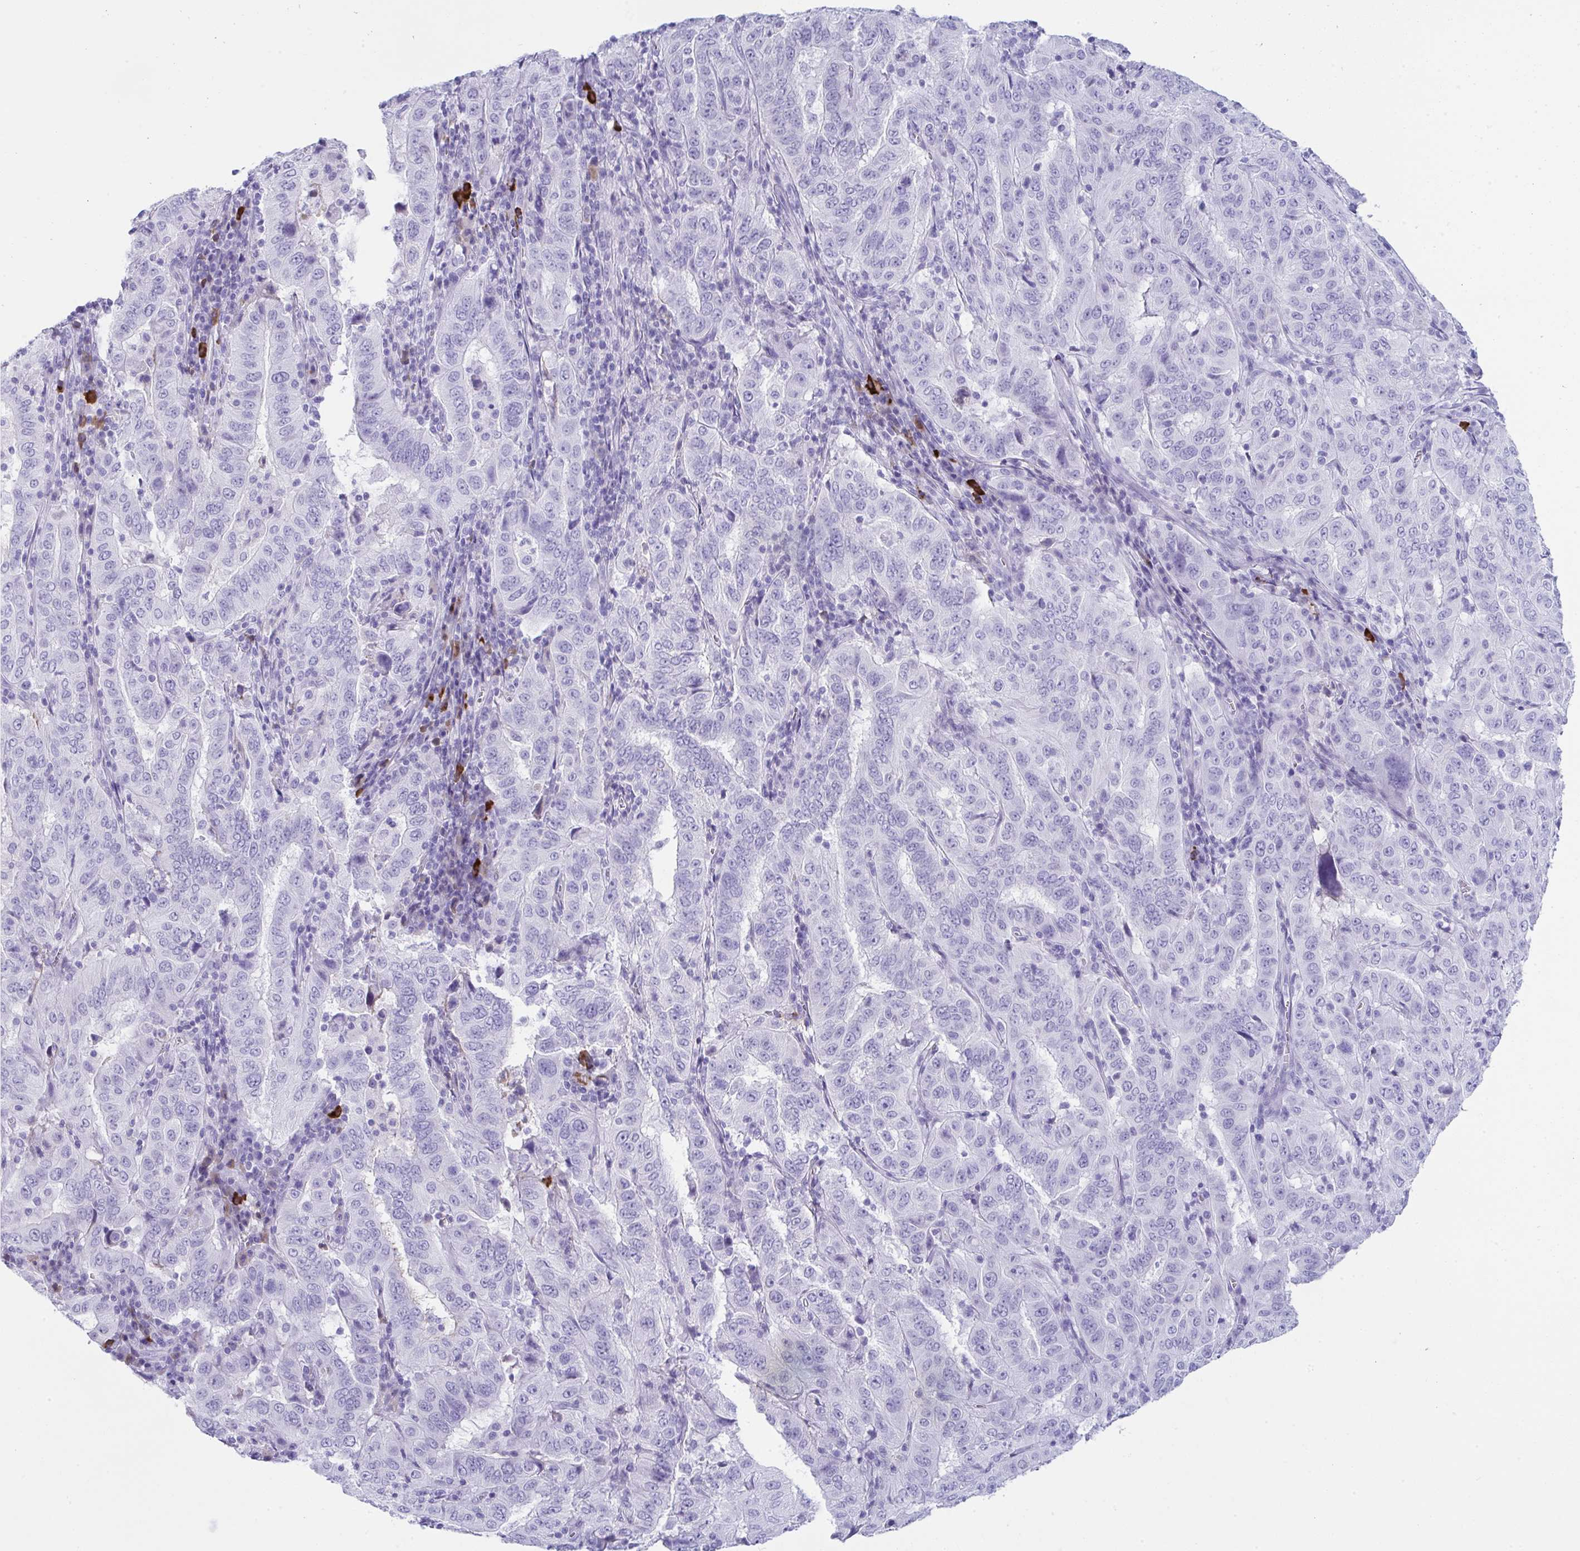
{"staining": {"intensity": "negative", "quantity": "none", "location": "none"}, "tissue": "pancreatic cancer", "cell_type": "Tumor cells", "image_type": "cancer", "snomed": [{"axis": "morphology", "description": "Adenocarcinoma, NOS"}, {"axis": "topography", "description": "Pancreas"}], "caption": "Image shows no significant protein expression in tumor cells of pancreatic cancer (adenocarcinoma).", "gene": "JCHAIN", "patient": {"sex": "male", "age": 63}}